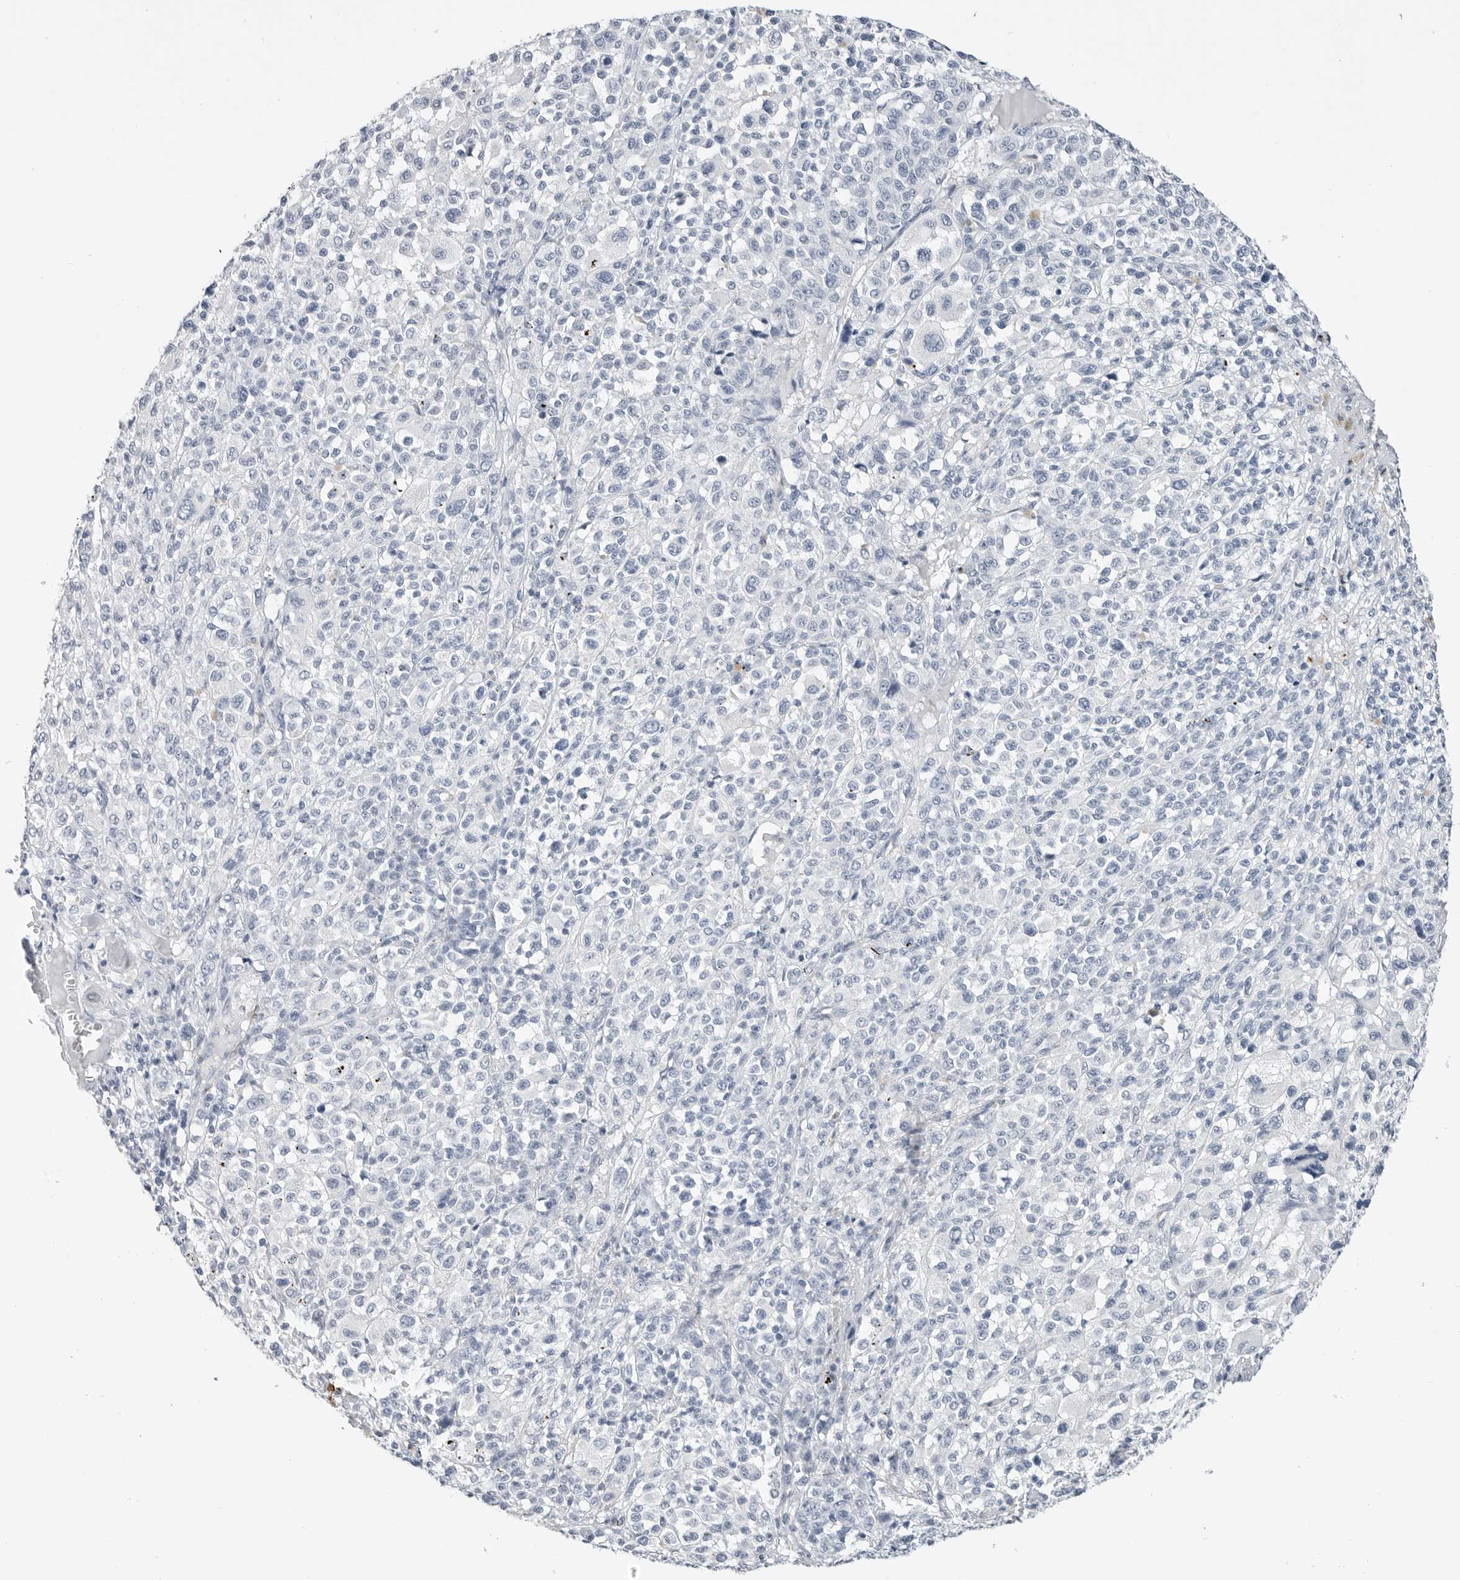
{"staining": {"intensity": "negative", "quantity": "none", "location": "none"}, "tissue": "melanoma", "cell_type": "Tumor cells", "image_type": "cancer", "snomed": [{"axis": "morphology", "description": "Malignant melanoma, Metastatic site"}, {"axis": "topography", "description": "Skin"}], "caption": "Immunohistochemistry (IHC) micrograph of neoplastic tissue: malignant melanoma (metastatic site) stained with DAB displays no significant protein expression in tumor cells.", "gene": "PLN", "patient": {"sex": "female", "age": 74}}